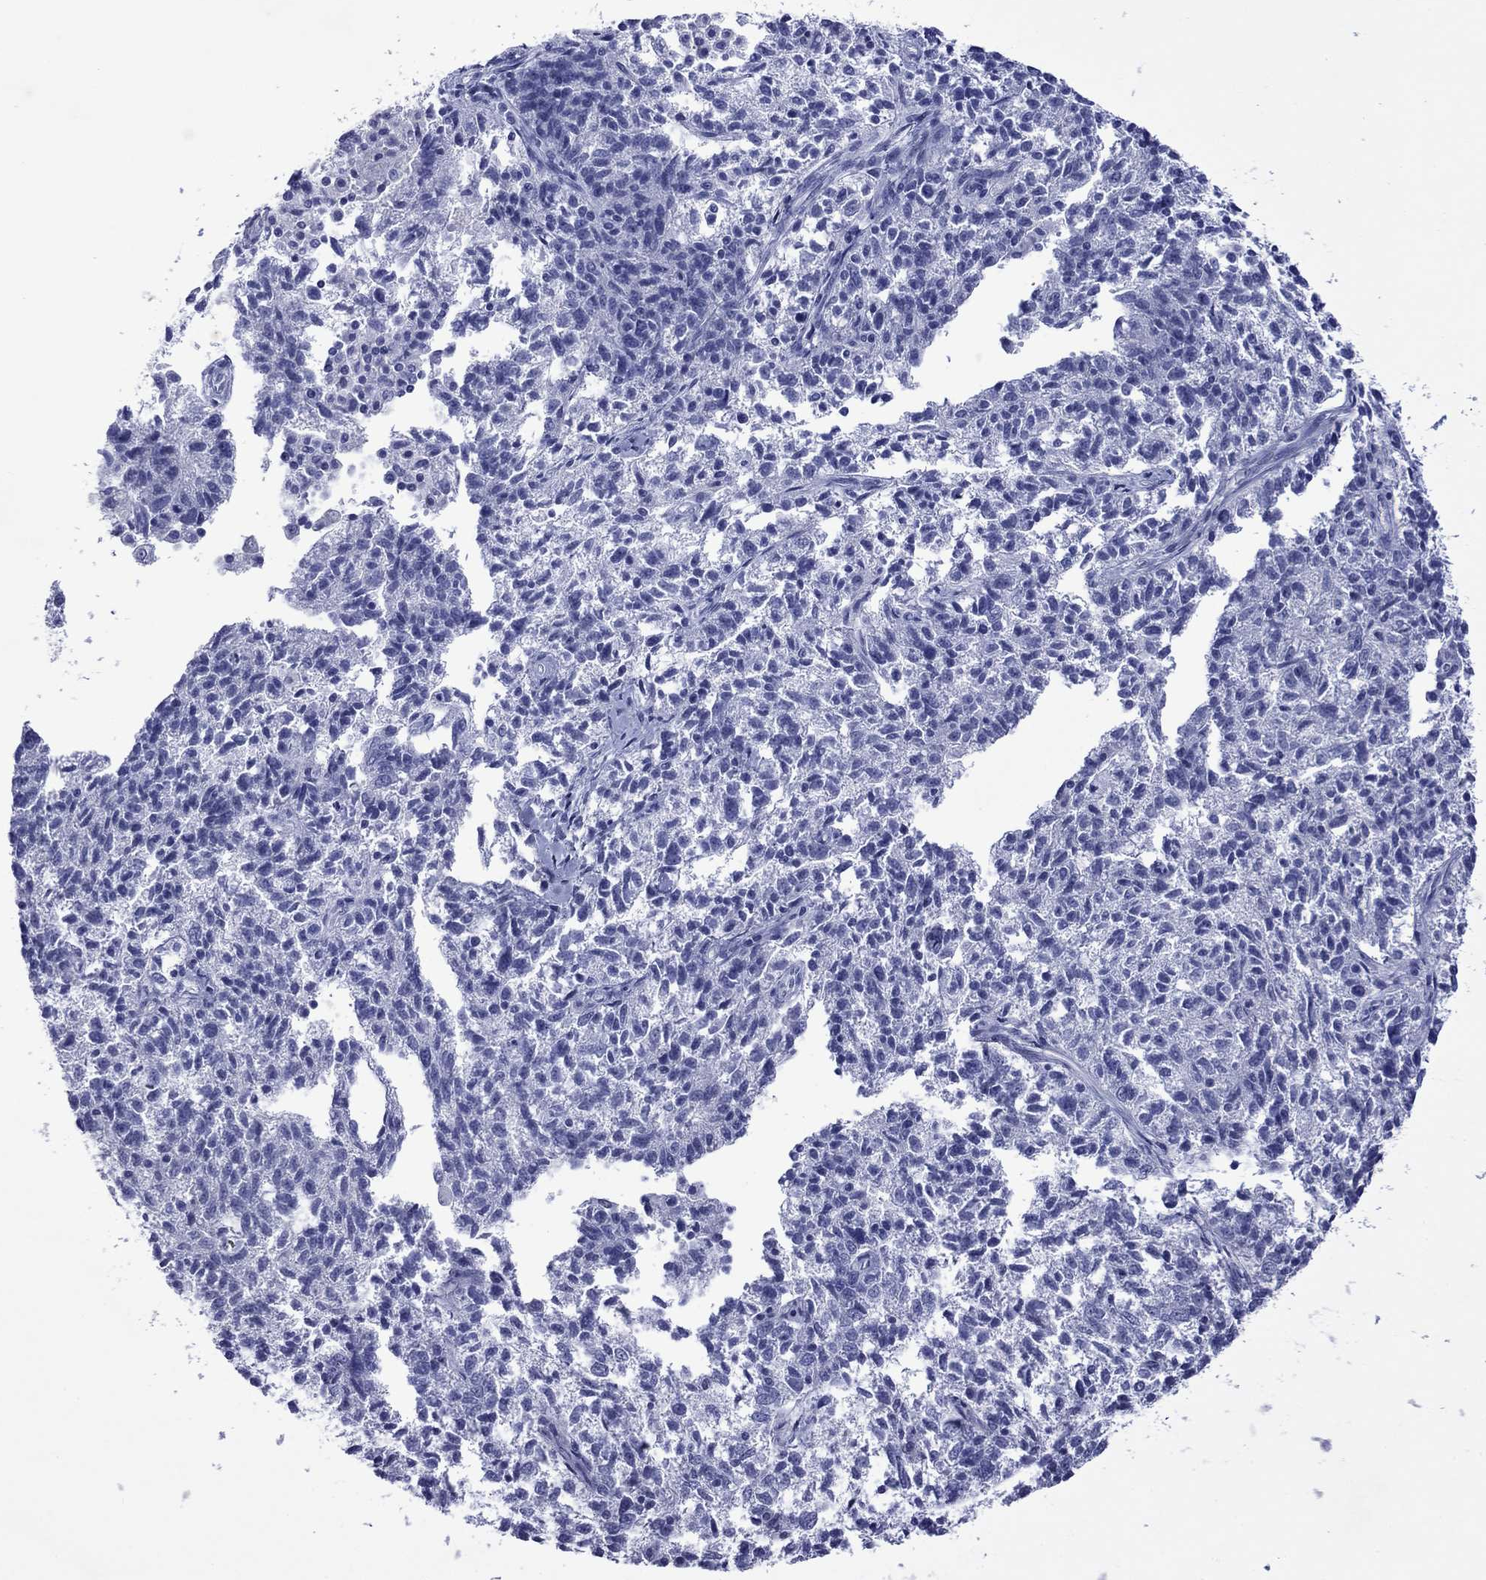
{"staining": {"intensity": "negative", "quantity": "none", "location": "none"}, "tissue": "ovarian cancer", "cell_type": "Tumor cells", "image_type": "cancer", "snomed": [{"axis": "morphology", "description": "Cystadenocarcinoma, serous, NOS"}, {"axis": "topography", "description": "Ovary"}], "caption": "Immunohistochemistry (IHC) image of neoplastic tissue: human serous cystadenocarcinoma (ovarian) stained with DAB (3,3'-diaminobenzidine) shows no significant protein expression in tumor cells. Brightfield microscopy of immunohistochemistry (IHC) stained with DAB (brown) and hematoxylin (blue), captured at high magnification.", "gene": "PIWIL1", "patient": {"sex": "female", "age": 71}}